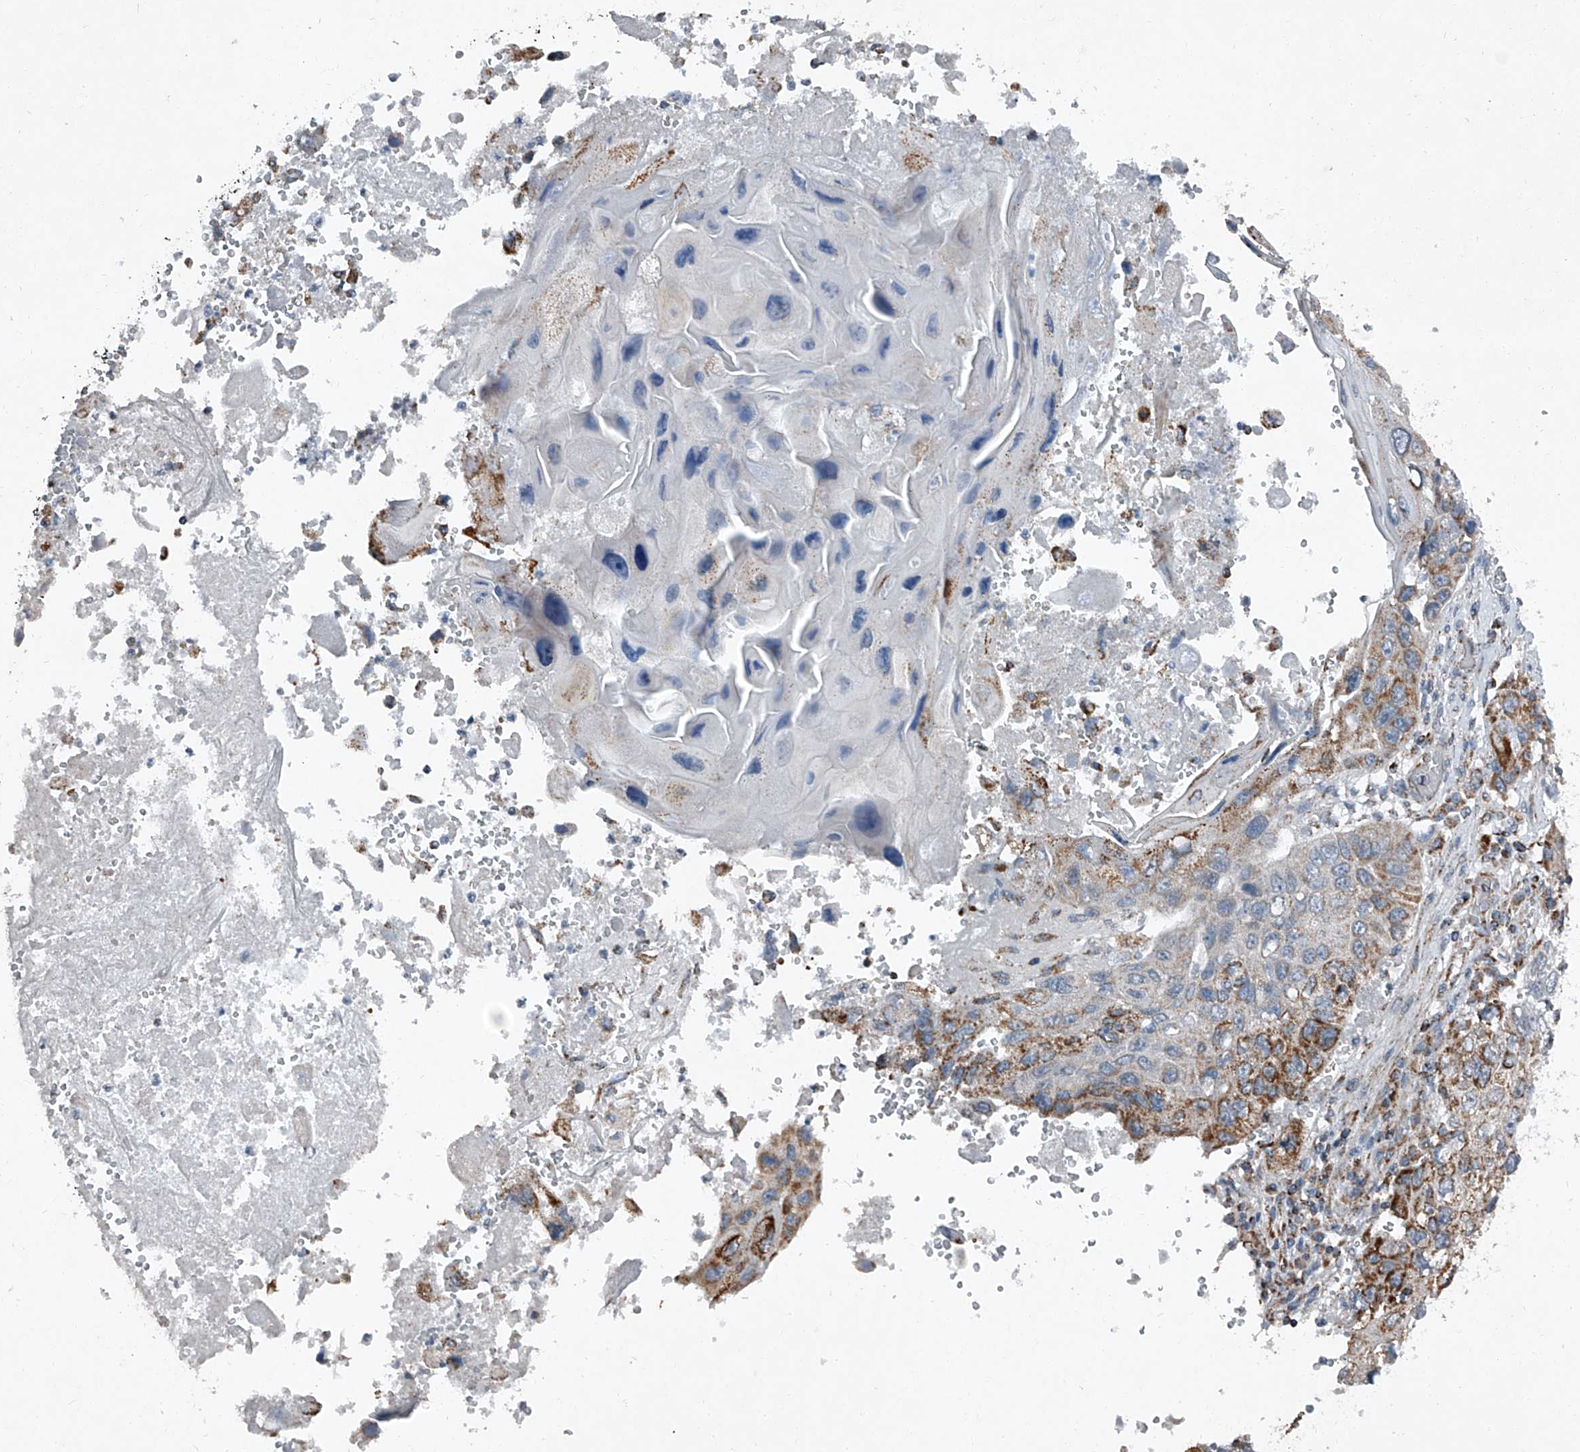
{"staining": {"intensity": "moderate", "quantity": ">75%", "location": "cytoplasmic/membranous"}, "tissue": "lung cancer", "cell_type": "Tumor cells", "image_type": "cancer", "snomed": [{"axis": "morphology", "description": "Squamous cell carcinoma, NOS"}, {"axis": "topography", "description": "Lung"}], "caption": "A photomicrograph of human lung cancer (squamous cell carcinoma) stained for a protein shows moderate cytoplasmic/membranous brown staining in tumor cells.", "gene": "CHRNA7", "patient": {"sex": "male", "age": 61}}